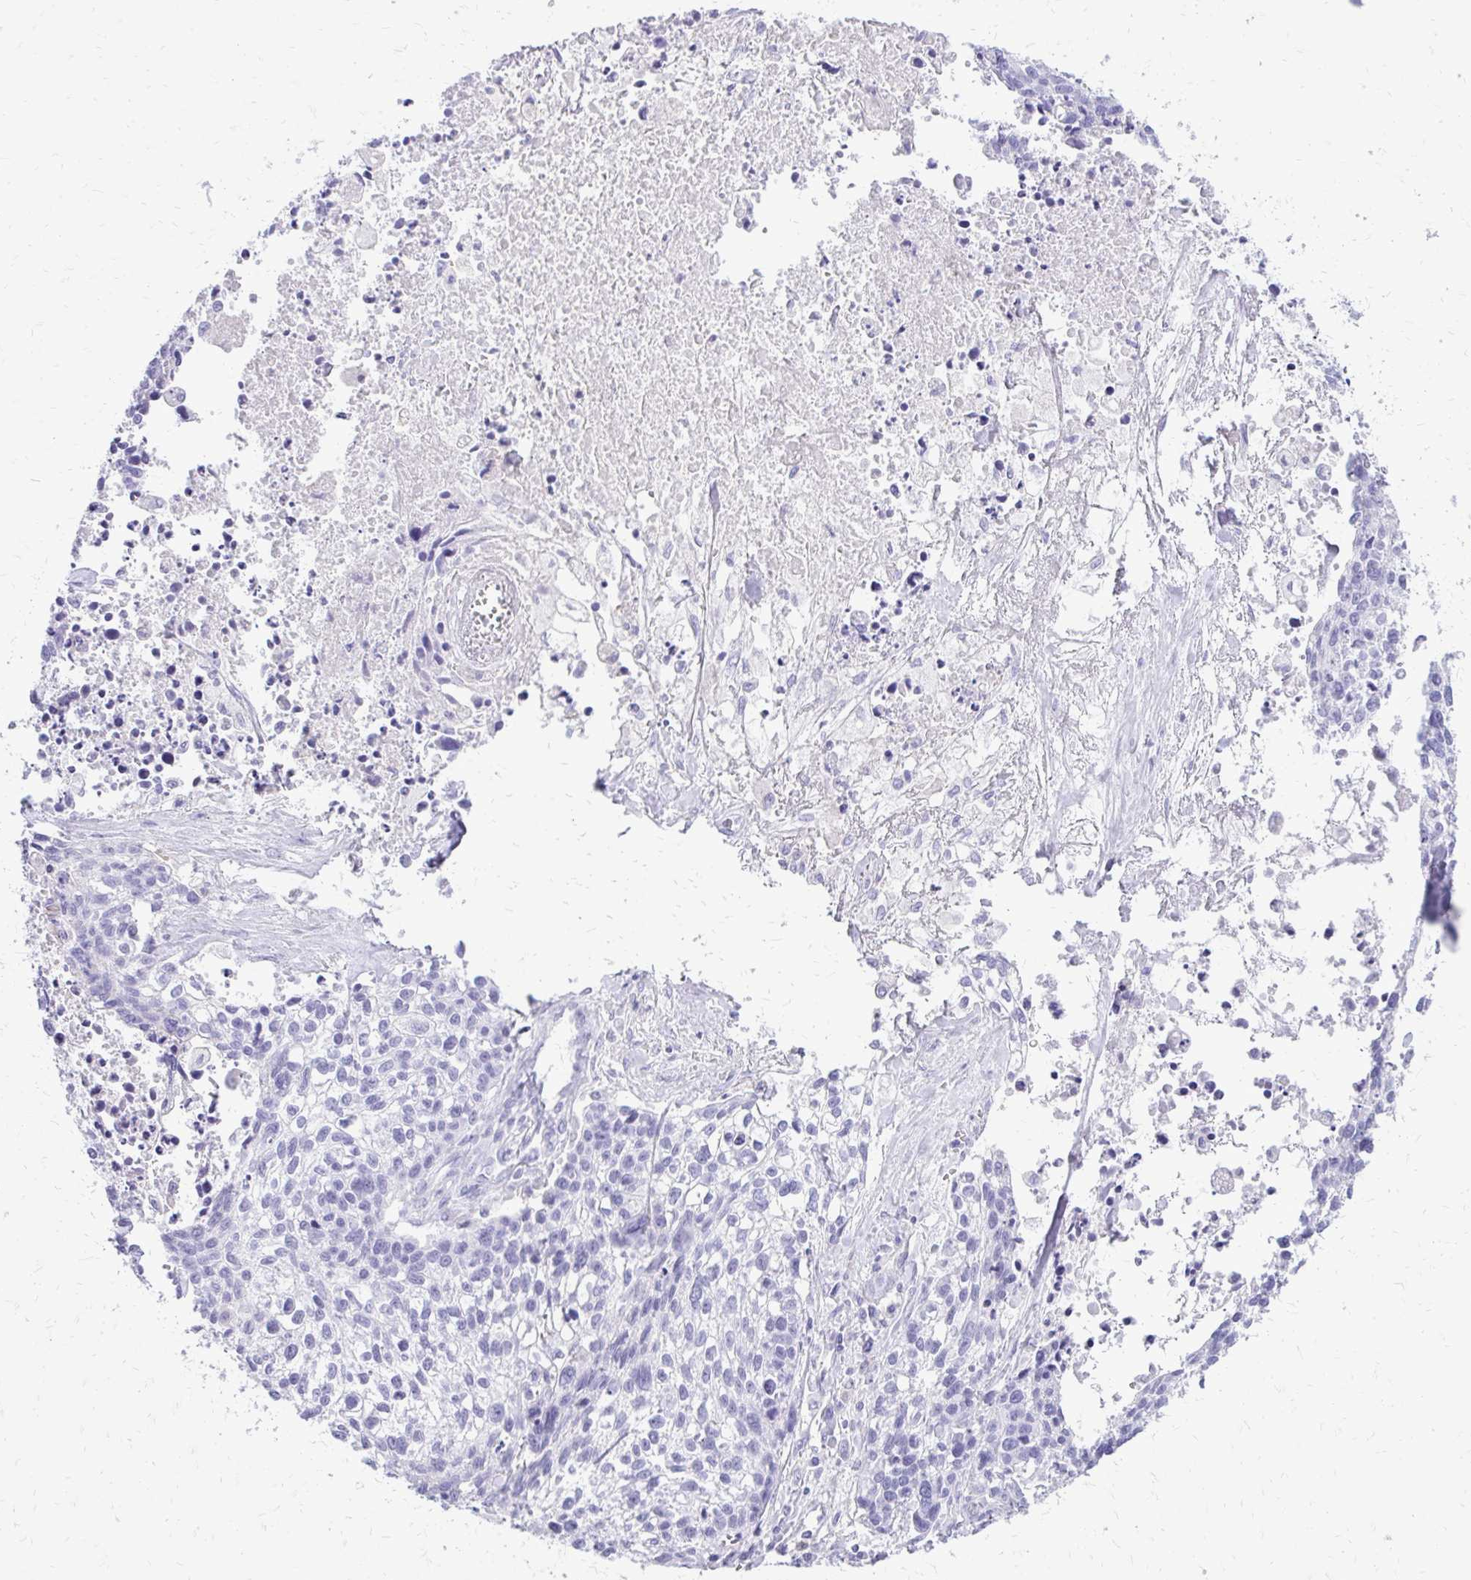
{"staining": {"intensity": "negative", "quantity": "none", "location": "none"}, "tissue": "lung cancer", "cell_type": "Tumor cells", "image_type": "cancer", "snomed": [{"axis": "morphology", "description": "Squamous cell carcinoma, NOS"}, {"axis": "topography", "description": "Lung"}], "caption": "Immunohistochemical staining of human lung squamous cell carcinoma demonstrates no significant staining in tumor cells. The staining was performed using DAB (3,3'-diaminobenzidine) to visualize the protein expression in brown, while the nuclei were stained in blue with hematoxylin (Magnification: 20x).", "gene": "SIGLEC11", "patient": {"sex": "male", "age": 74}}